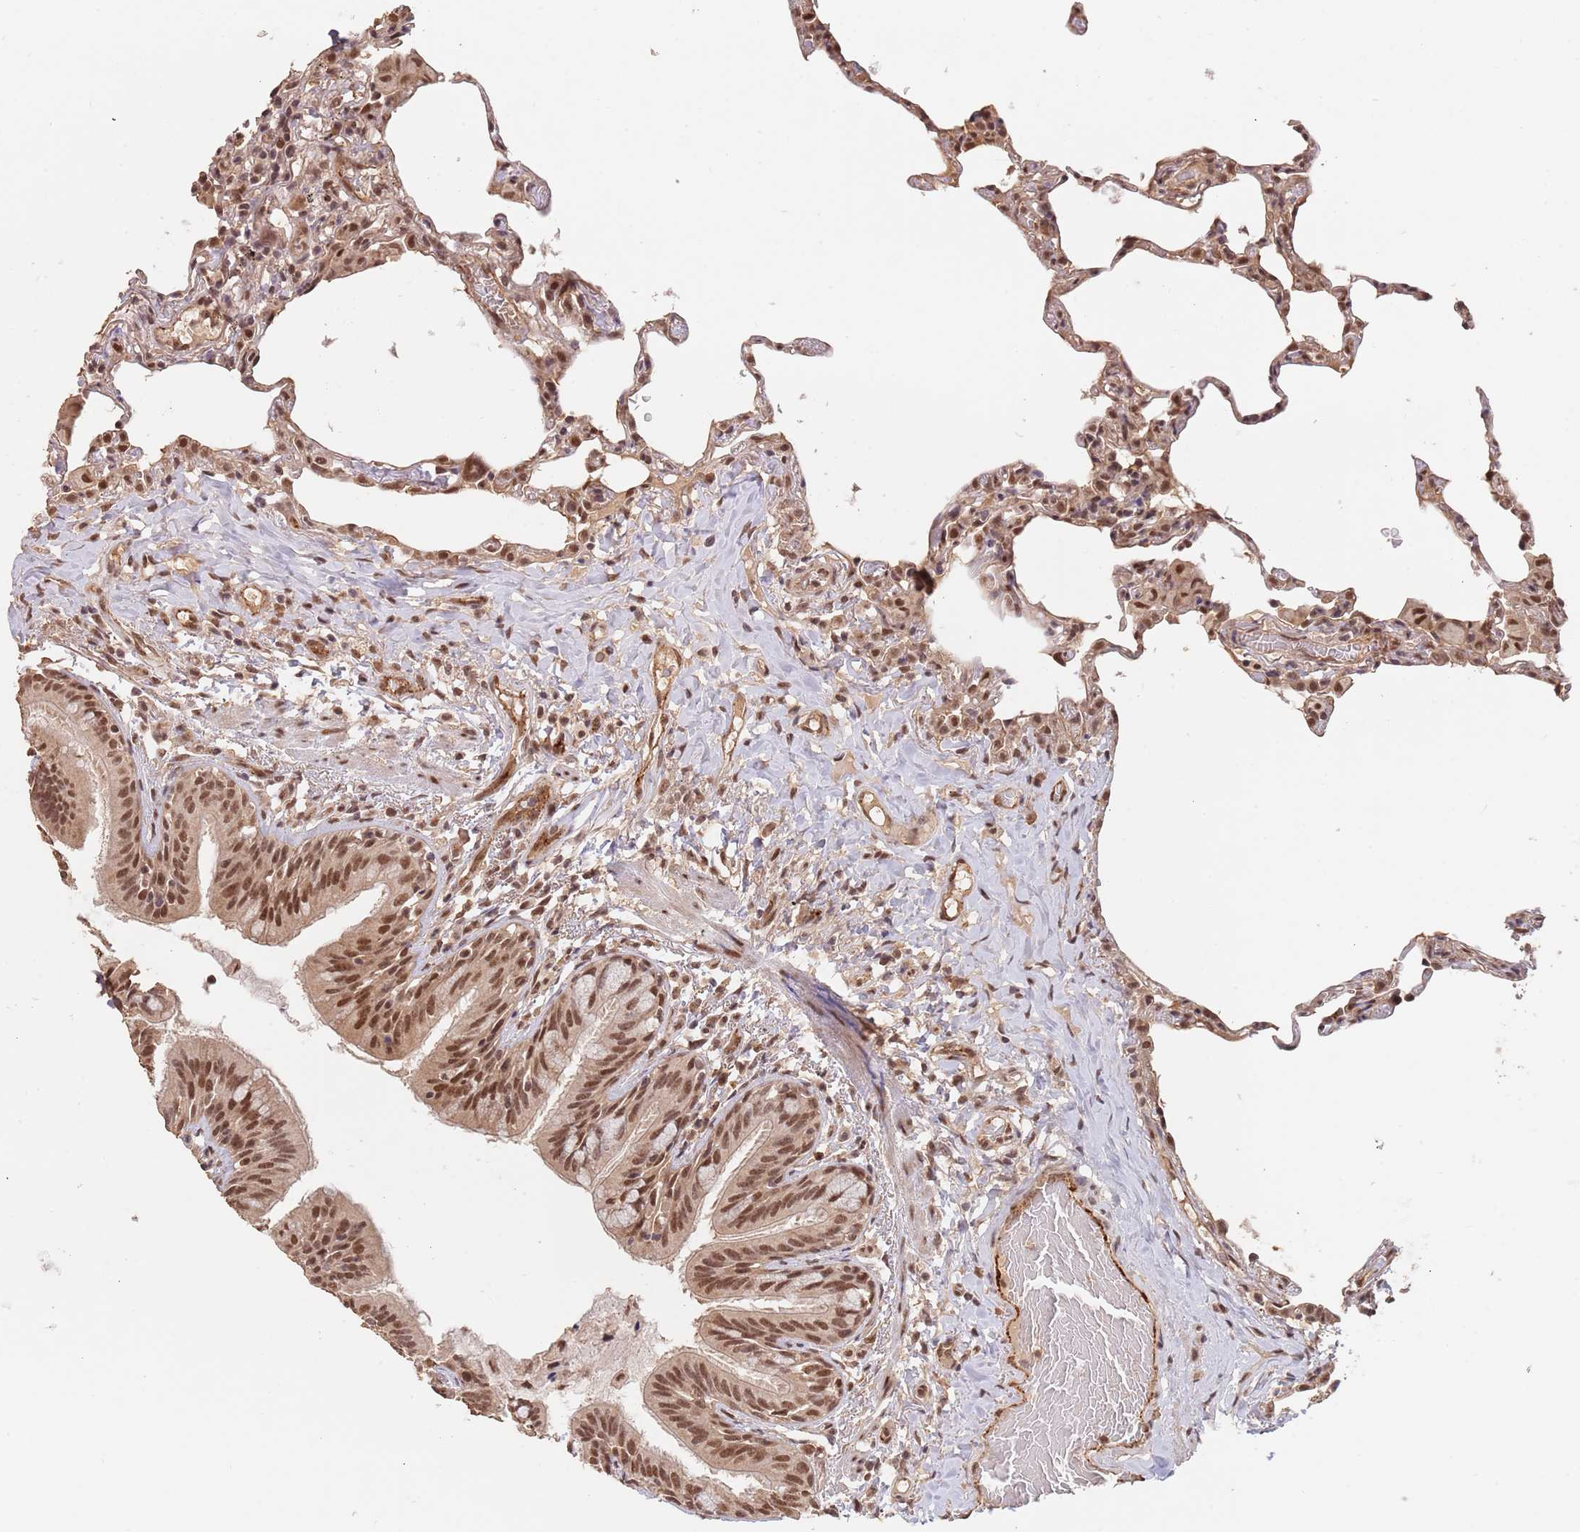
{"staining": {"intensity": "moderate", "quantity": "25%-75%", "location": "nuclear"}, "tissue": "lung", "cell_type": "Alveolar cells", "image_type": "normal", "snomed": [{"axis": "morphology", "description": "Normal tissue, NOS"}, {"axis": "topography", "description": "Lung"}], "caption": "Brown immunohistochemical staining in unremarkable lung exhibits moderate nuclear expression in about 25%-75% of alveolar cells. Nuclei are stained in blue.", "gene": "RFXANK", "patient": {"sex": "female", "age": 57}}